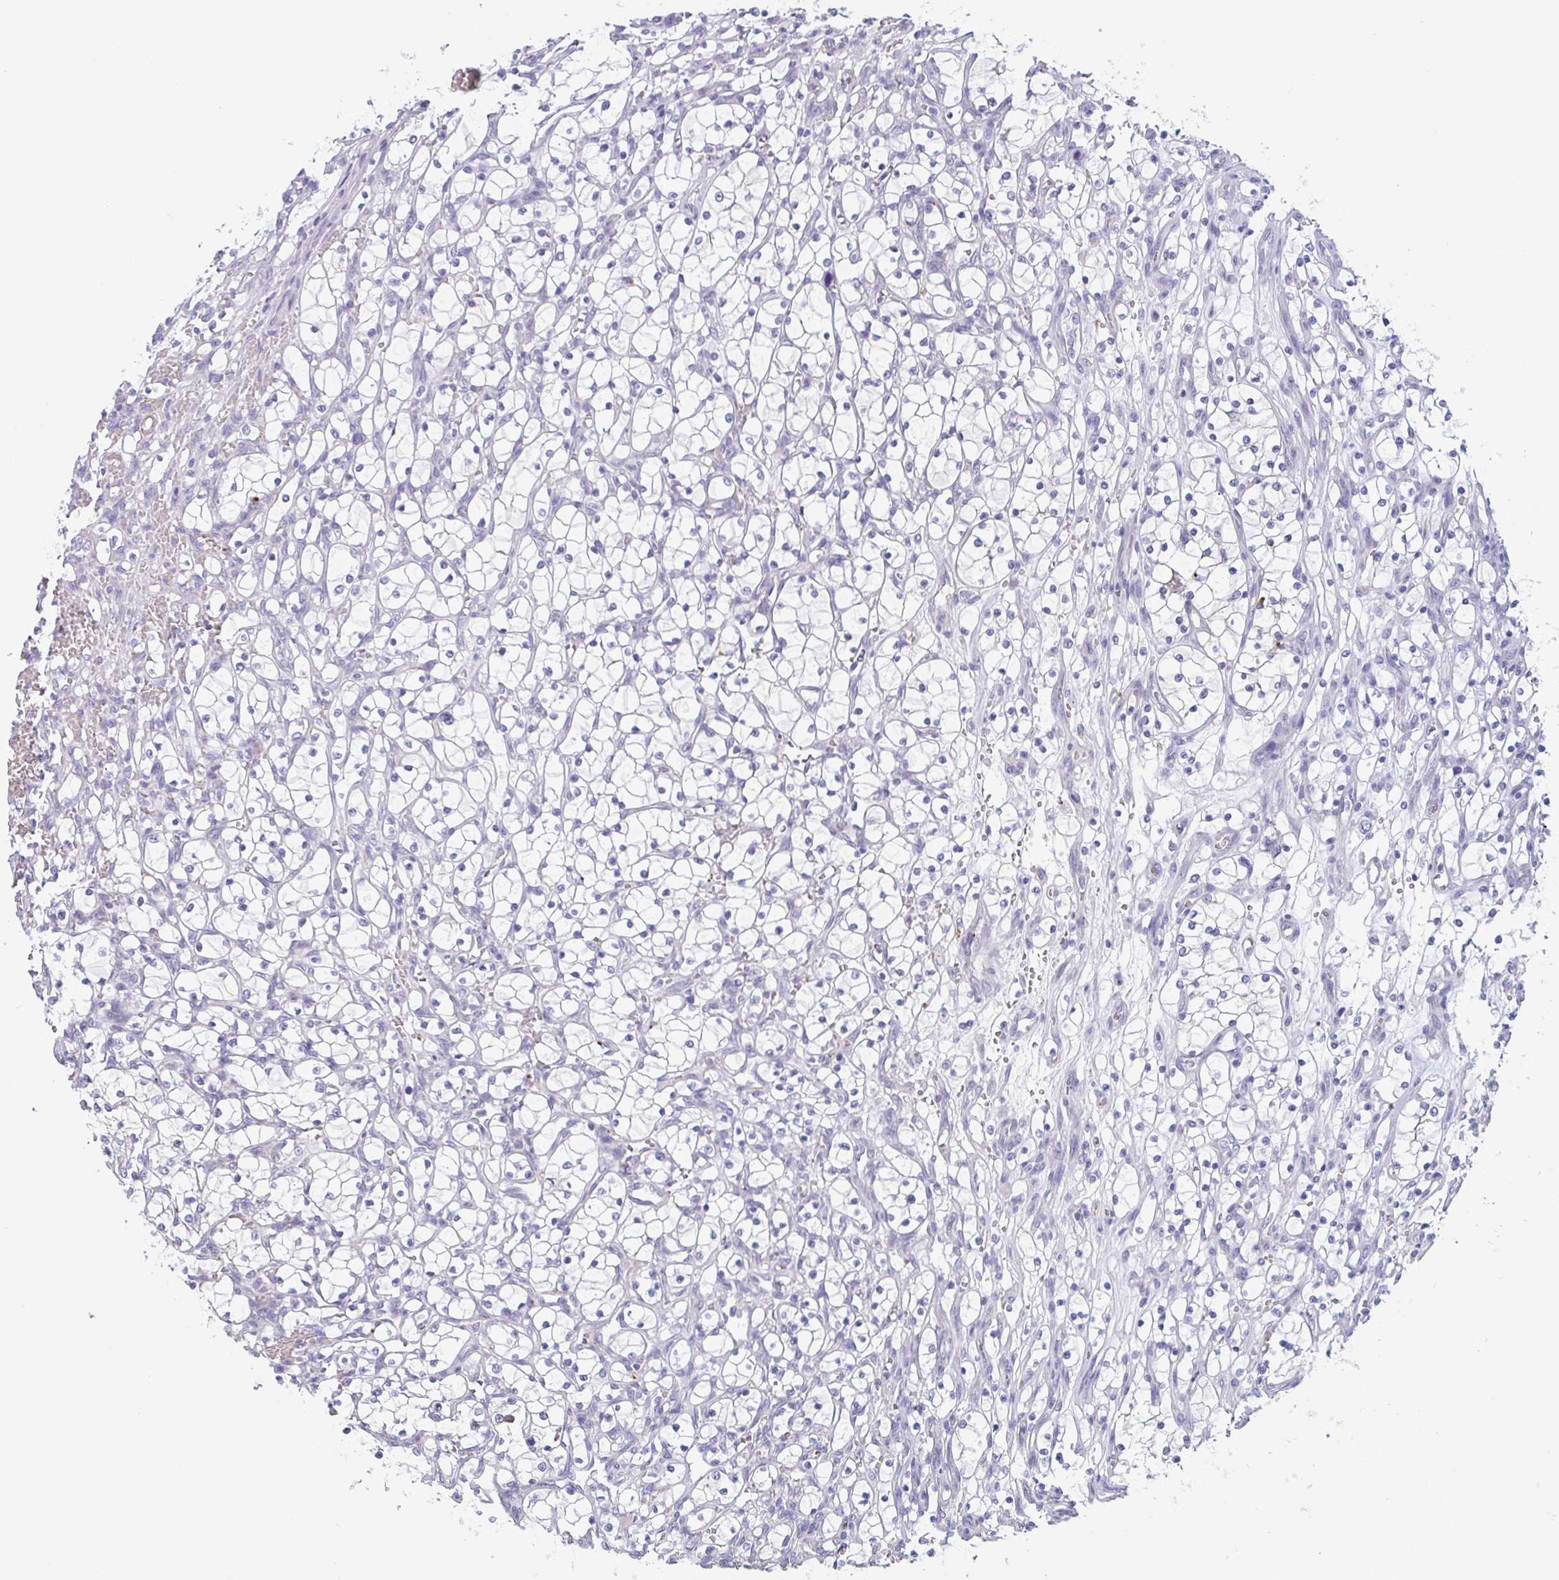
{"staining": {"intensity": "negative", "quantity": "none", "location": "none"}, "tissue": "renal cancer", "cell_type": "Tumor cells", "image_type": "cancer", "snomed": [{"axis": "morphology", "description": "Adenocarcinoma, NOS"}, {"axis": "topography", "description": "Kidney"}], "caption": "Image shows no protein positivity in tumor cells of renal adenocarcinoma tissue. (IHC, brightfield microscopy, high magnification).", "gene": "LENG9", "patient": {"sex": "female", "age": 69}}